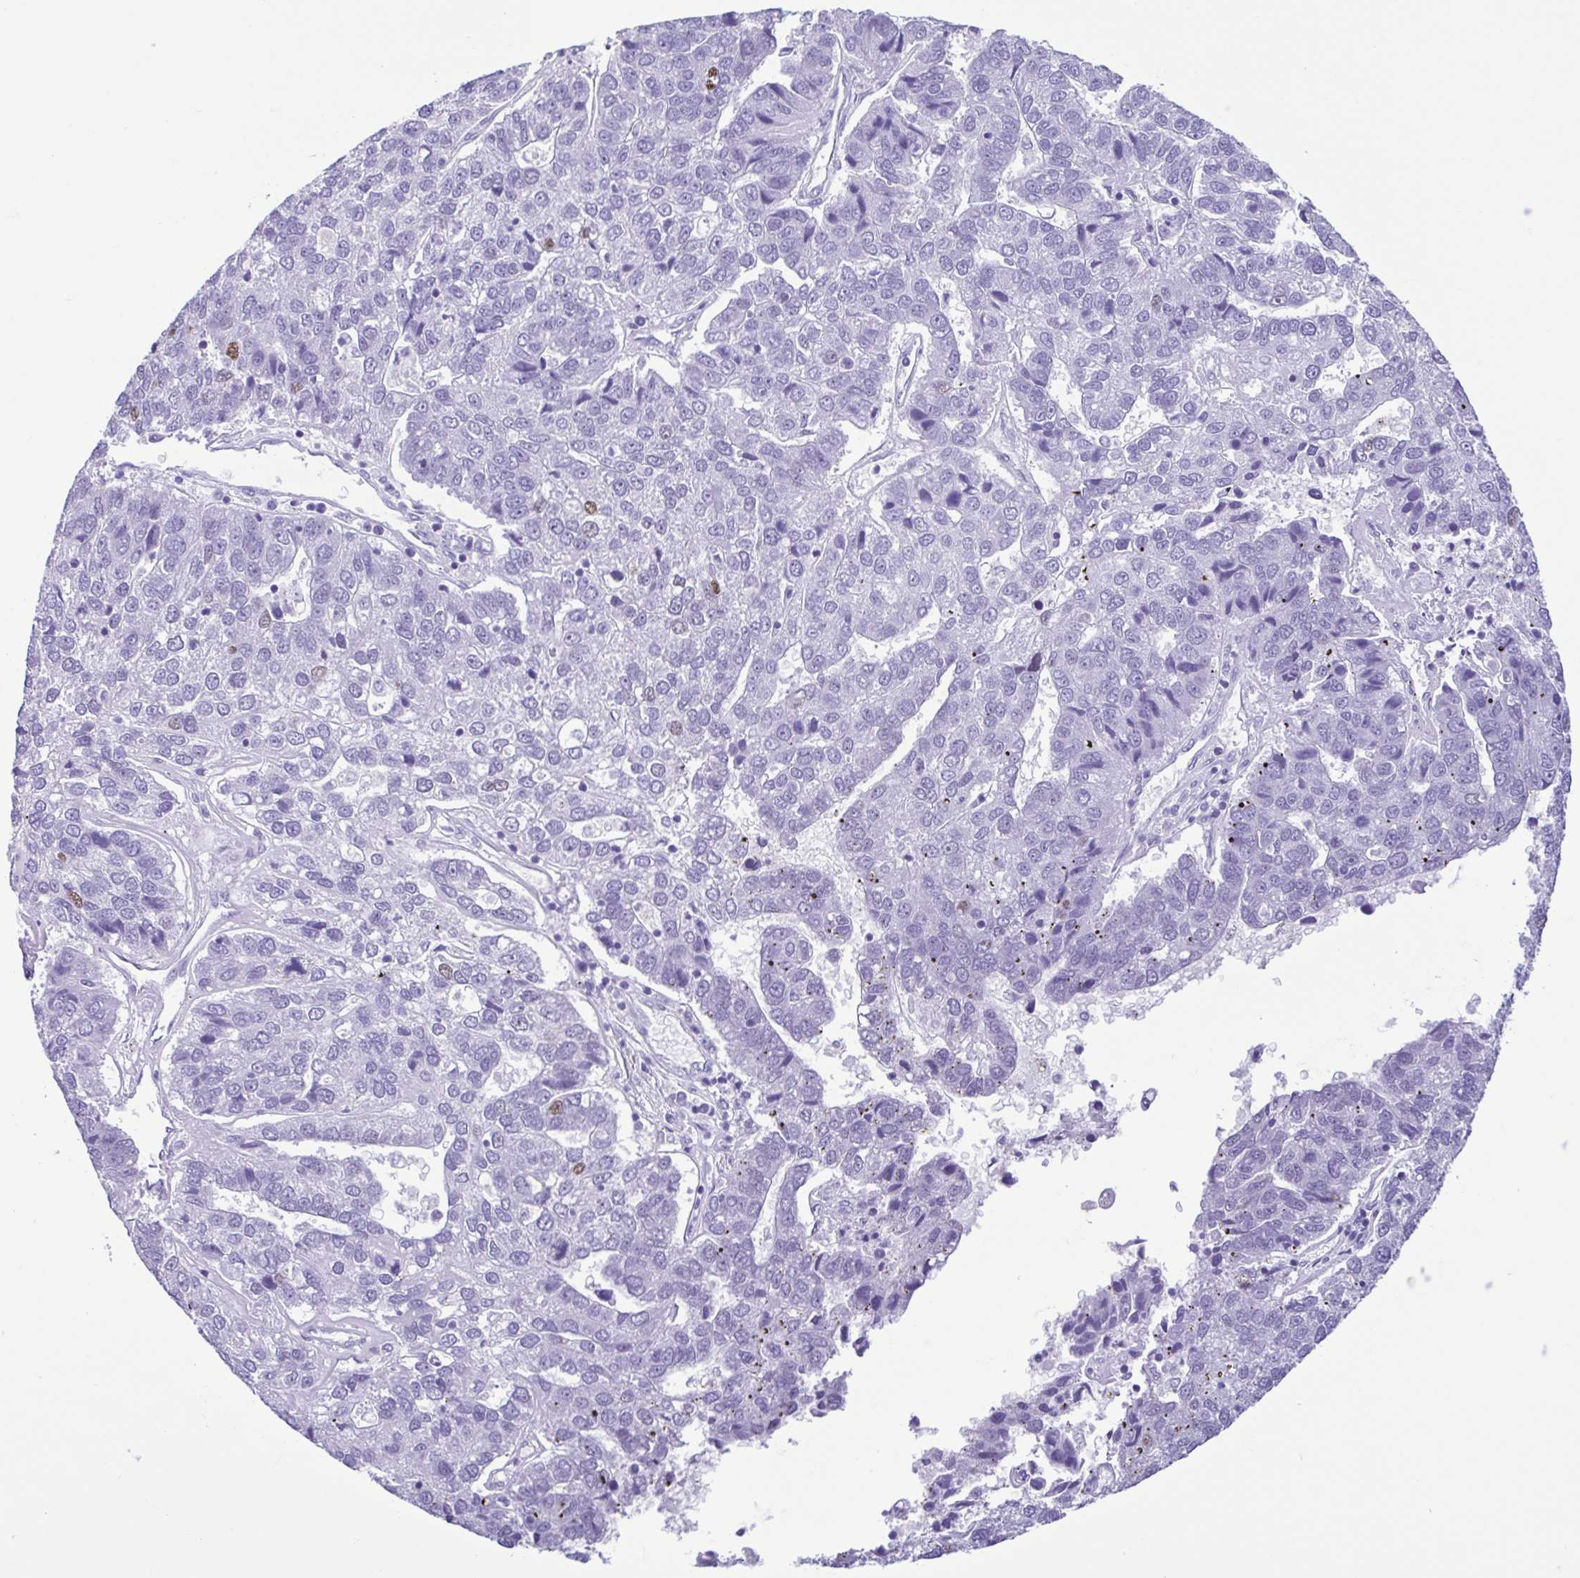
{"staining": {"intensity": "negative", "quantity": "none", "location": "none"}, "tissue": "pancreatic cancer", "cell_type": "Tumor cells", "image_type": "cancer", "snomed": [{"axis": "morphology", "description": "Adenocarcinoma, NOS"}, {"axis": "topography", "description": "Pancreas"}], "caption": "Tumor cells are negative for protein expression in human pancreatic cancer.", "gene": "CBY2", "patient": {"sex": "female", "age": 61}}